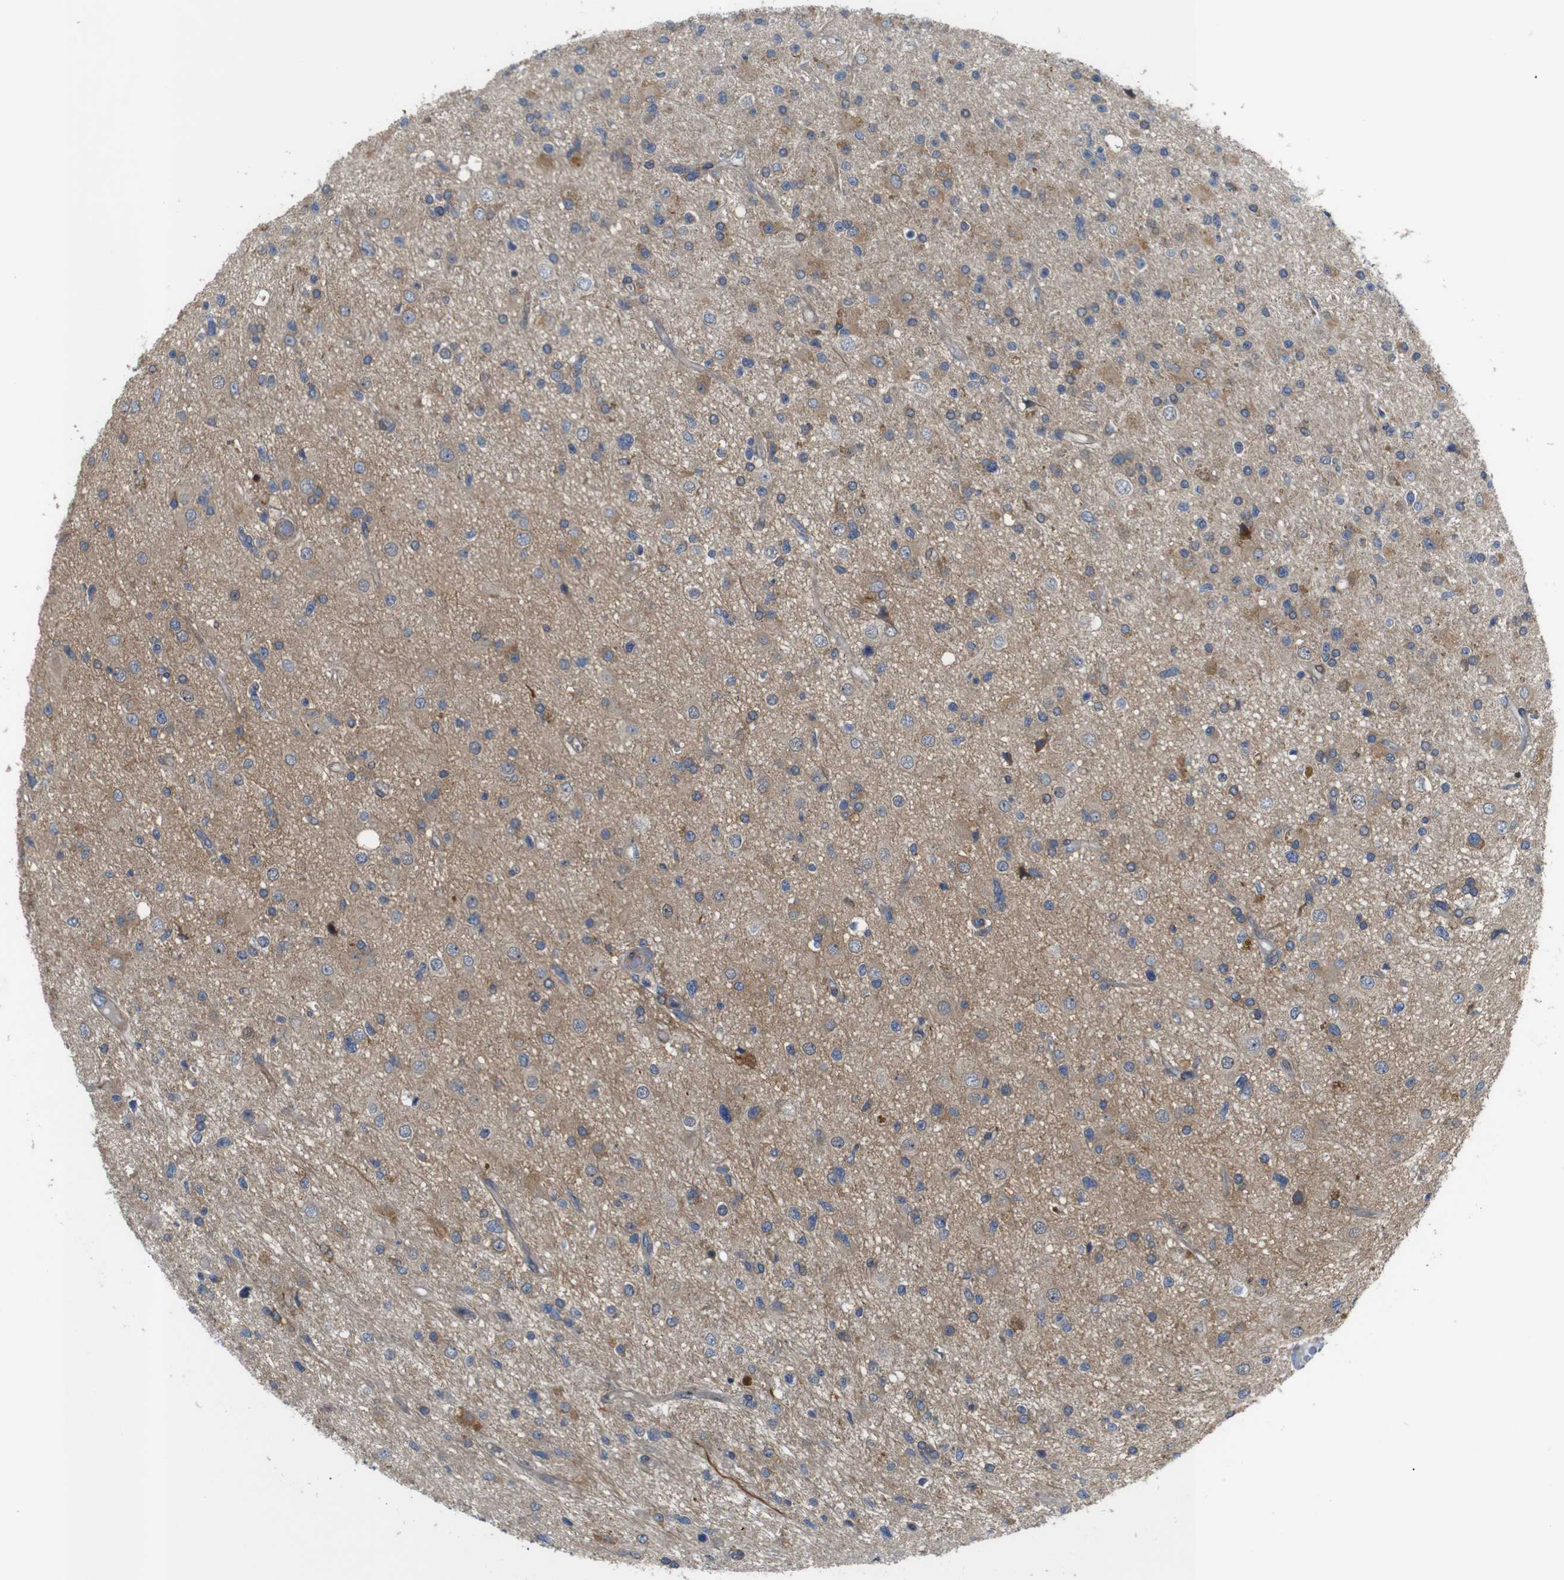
{"staining": {"intensity": "moderate", "quantity": "<25%", "location": "cytoplasmic/membranous"}, "tissue": "glioma", "cell_type": "Tumor cells", "image_type": "cancer", "snomed": [{"axis": "morphology", "description": "Glioma, malignant, High grade"}, {"axis": "topography", "description": "Brain"}], "caption": "Immunohistochemical staining of human glioma displays low levels of moderate cytoplasmic/membranous positivity in about <25% of tumor cells.", "gene": "P3H2", "patient": {"sex": "male", "age": 33}}